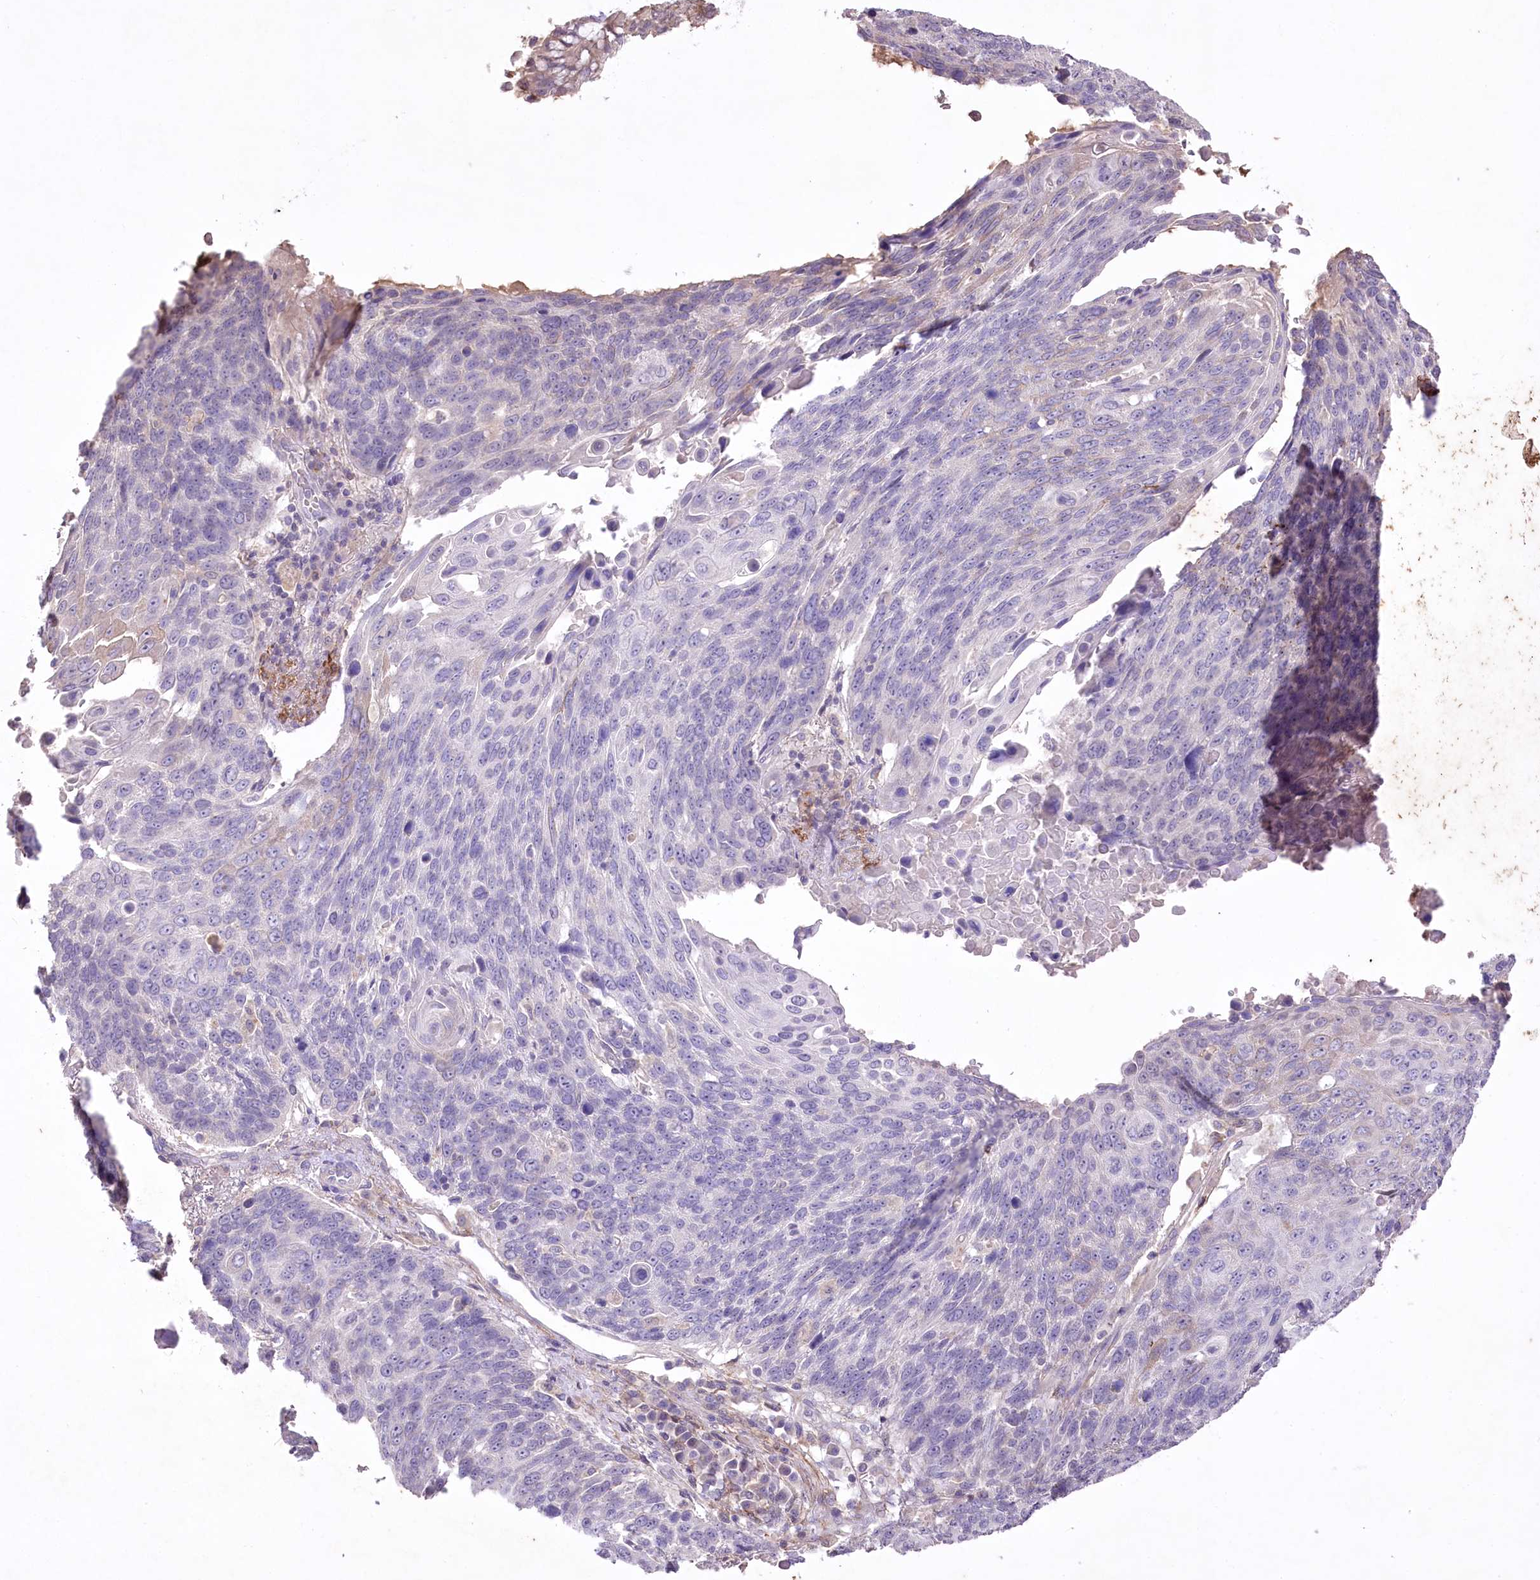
{"staining": {"intensity": "negative", "quantity": "none", "location": "none"}, "tissue": "lung cancer", "cell_type": "Tumor cells", "image_type": "cancer", "snomed": [{"axis": "morphology", "description": "Squamous cell carcinoma, NOS"}, {"axis": "topography", "description": "Lung"}], "caption": "Immunohistochemistry photomicrograph of neoplastic tissue: lung cancer stained with DAB demonstrates no significant protein positivity in tumor cells.", "gene": "ENPP1", "patient": {"sex": "male", "age": 66}}